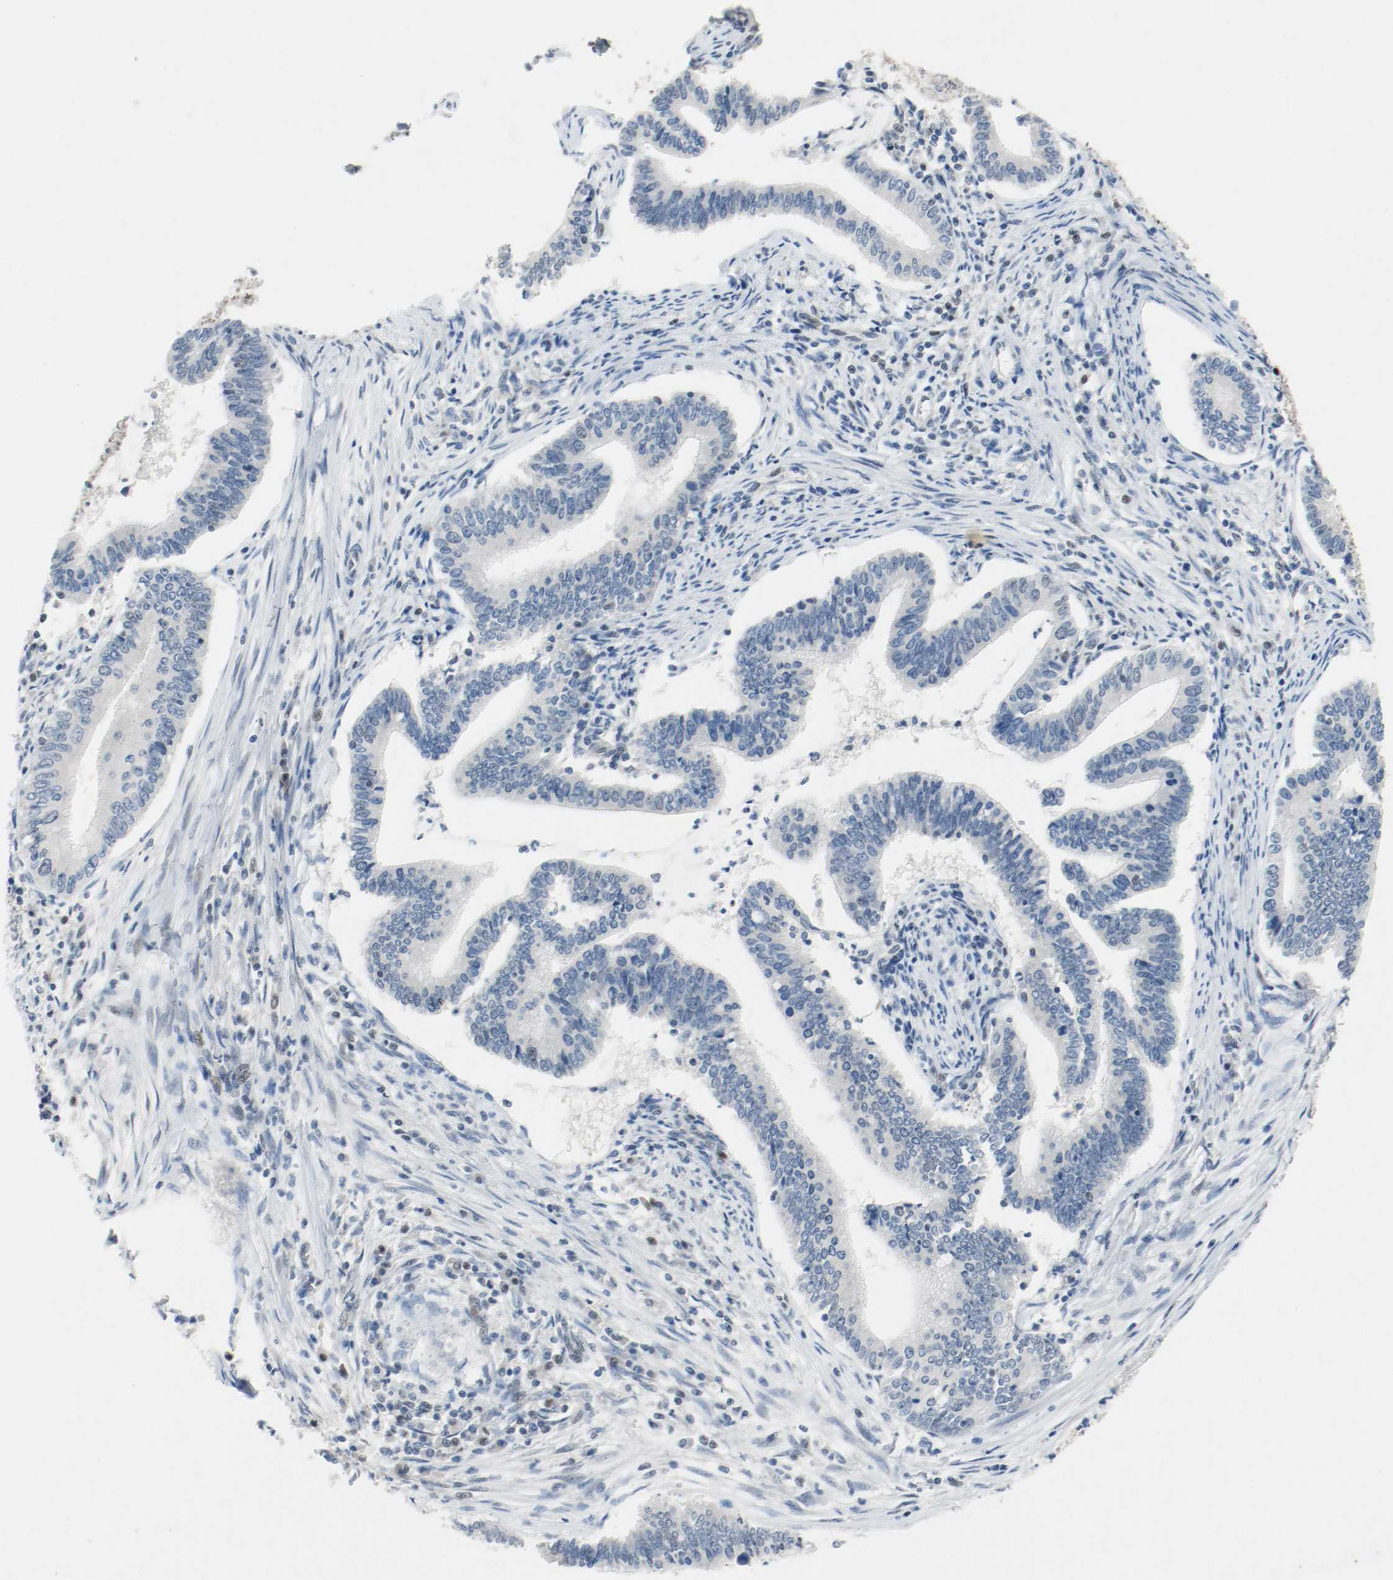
{"staining": {"intensity": "negative", "quantity": "none", "location": "none"}, "tissue": "cervical cancer", "cell_type": "Tumor cells", "image_type": "cancer", "snomed": [{"axis": "morphology", "description": "Adenocarcinoma, NOS"}, {"axis": "topography", "description": "Cervix"}], "caption": "The micrograph reveals no staining of tumor cells in cervical cancer (adenocarcinoma).", "gene": "ASH1L", "patient": {"sex": "female", "age": 36}}